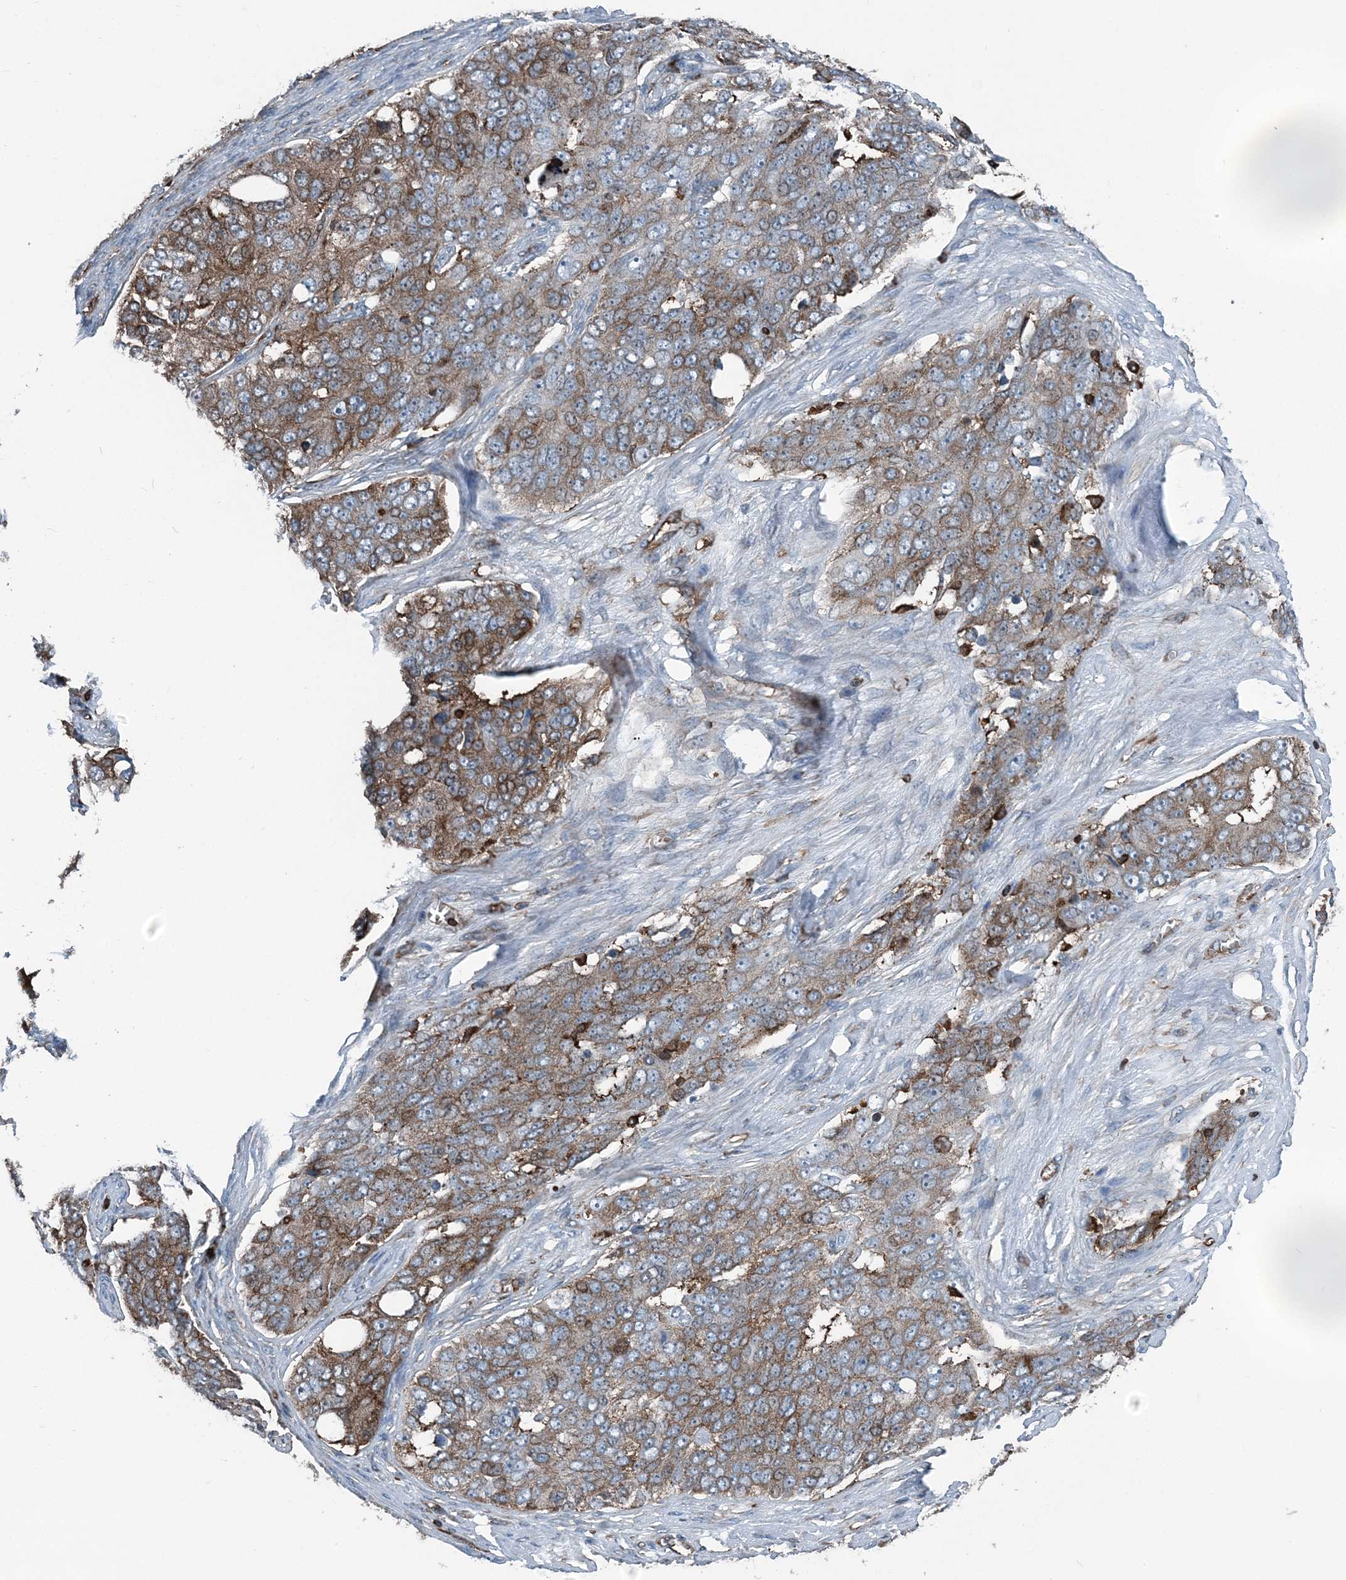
{"staining": {"intensity": "moderate", "quantity": ">75%", "location": "cytoplasmic/membranous"}, "tissue": "ovarian cancer", "cell_type": "Tumor cells", "image_type": "cancer", "snomed": [{"axis": "morphology", "description": "Carcinoma, endometroid"}, {"axis": "topography", "description": "Ovary"}], "caption": "This histopathology image demonstrates IHC staining of ovarian cancer (endometroid carcinoma), with medium moderate cytoplasmic/membranous staining in about >75% of tumor cells.", "gene": "CFL1", "patient": {"sex": "female", "age": 51}}